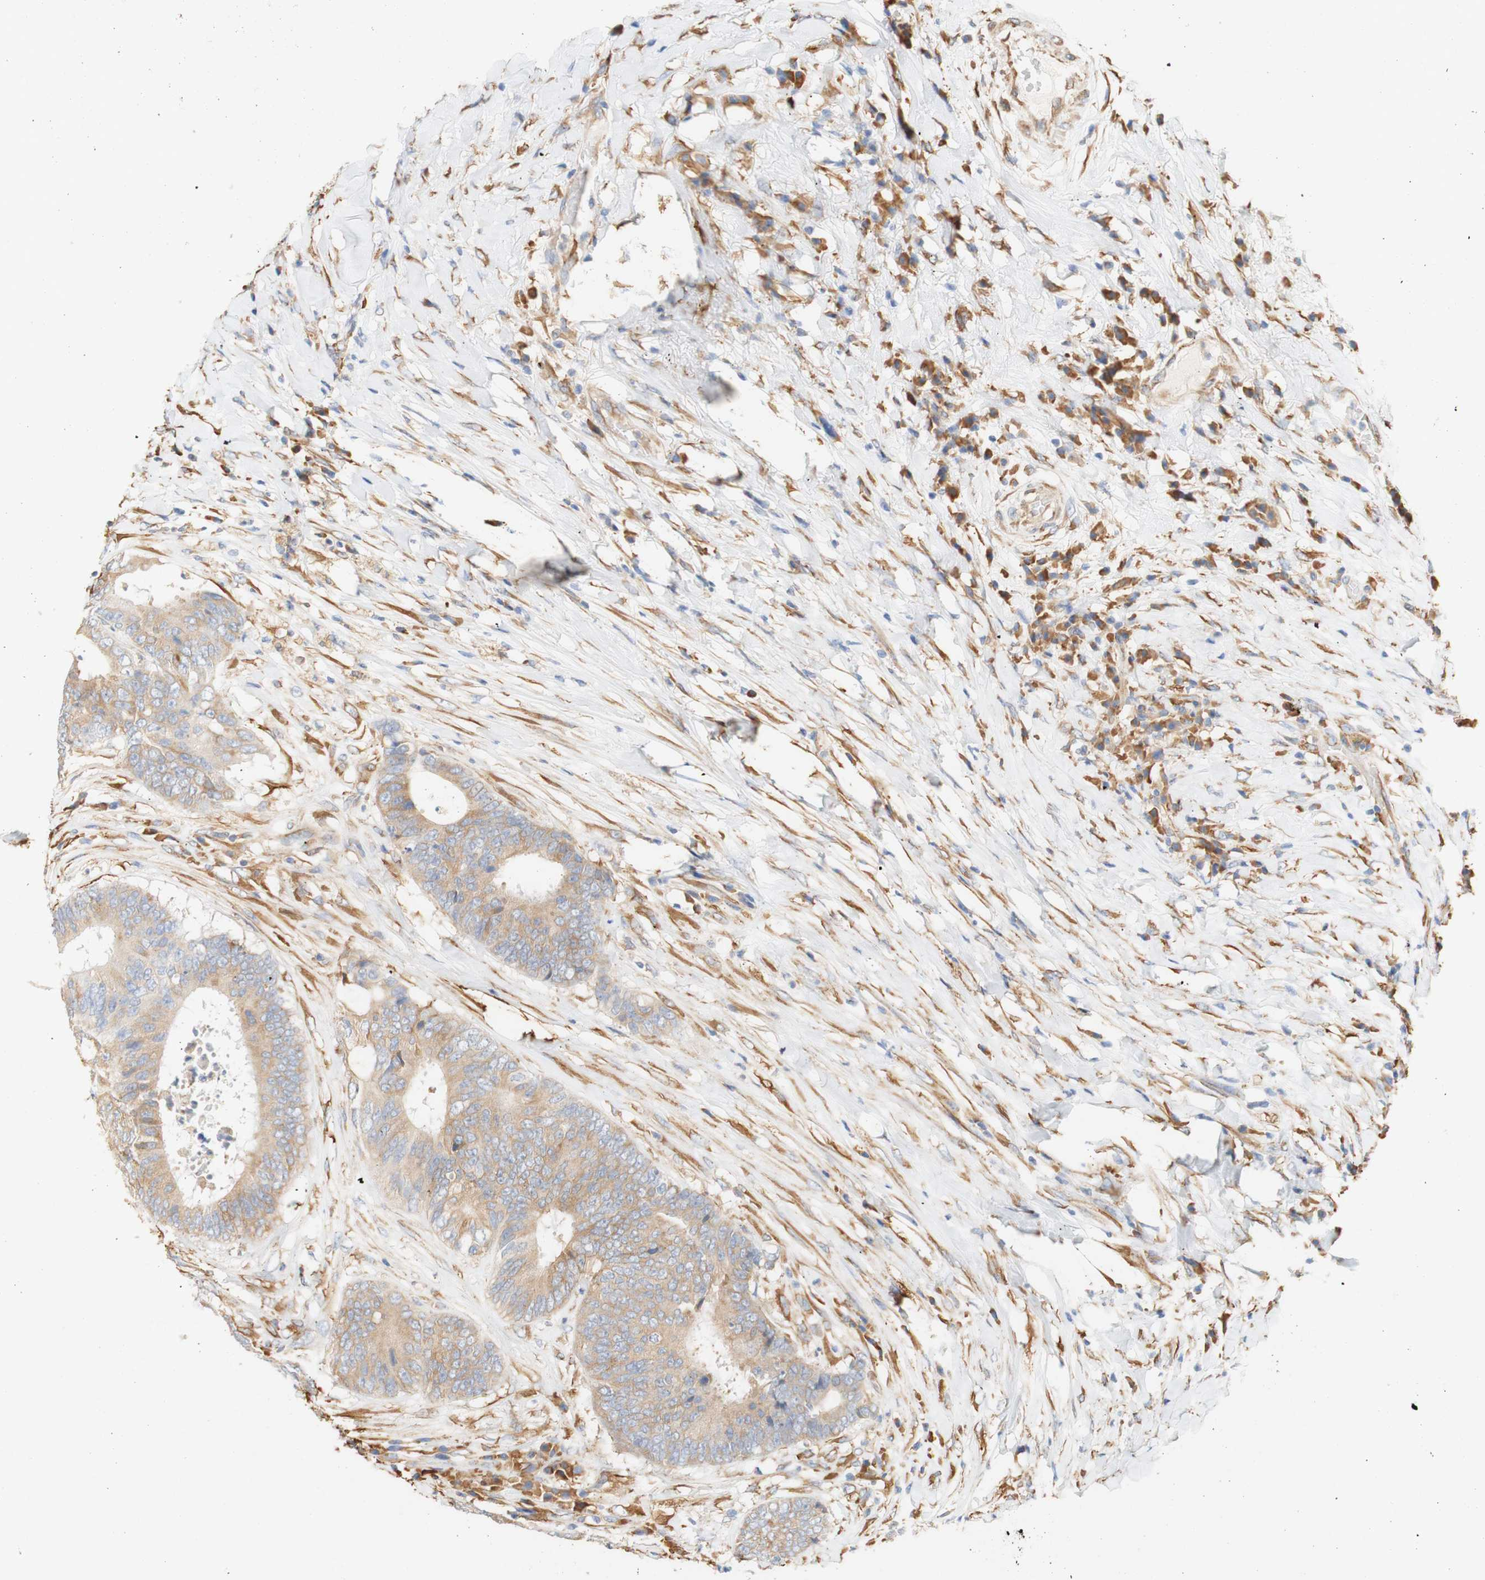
{"staining": {"intensity": "weak", "quantity": ">75%", "location": "cytoplasmic/membranous"}, "tissue": "colorectal cancer", "cell_type": "Tumor cells", "image_type": "cancer", "snomed": [{"axis": "morphology", "description": "Adenocarcinoma, NOS"}, {"axis": "topography", "description": "Rectum"}], "caption": "This is an image of immunohistochemistry staining of colorectal cancer, which shows weak expression in the cytoplasmic/membranous of tumor cells.", "gene": "EIF2AK4", "patient": {"sex": "male", "age": 72}}